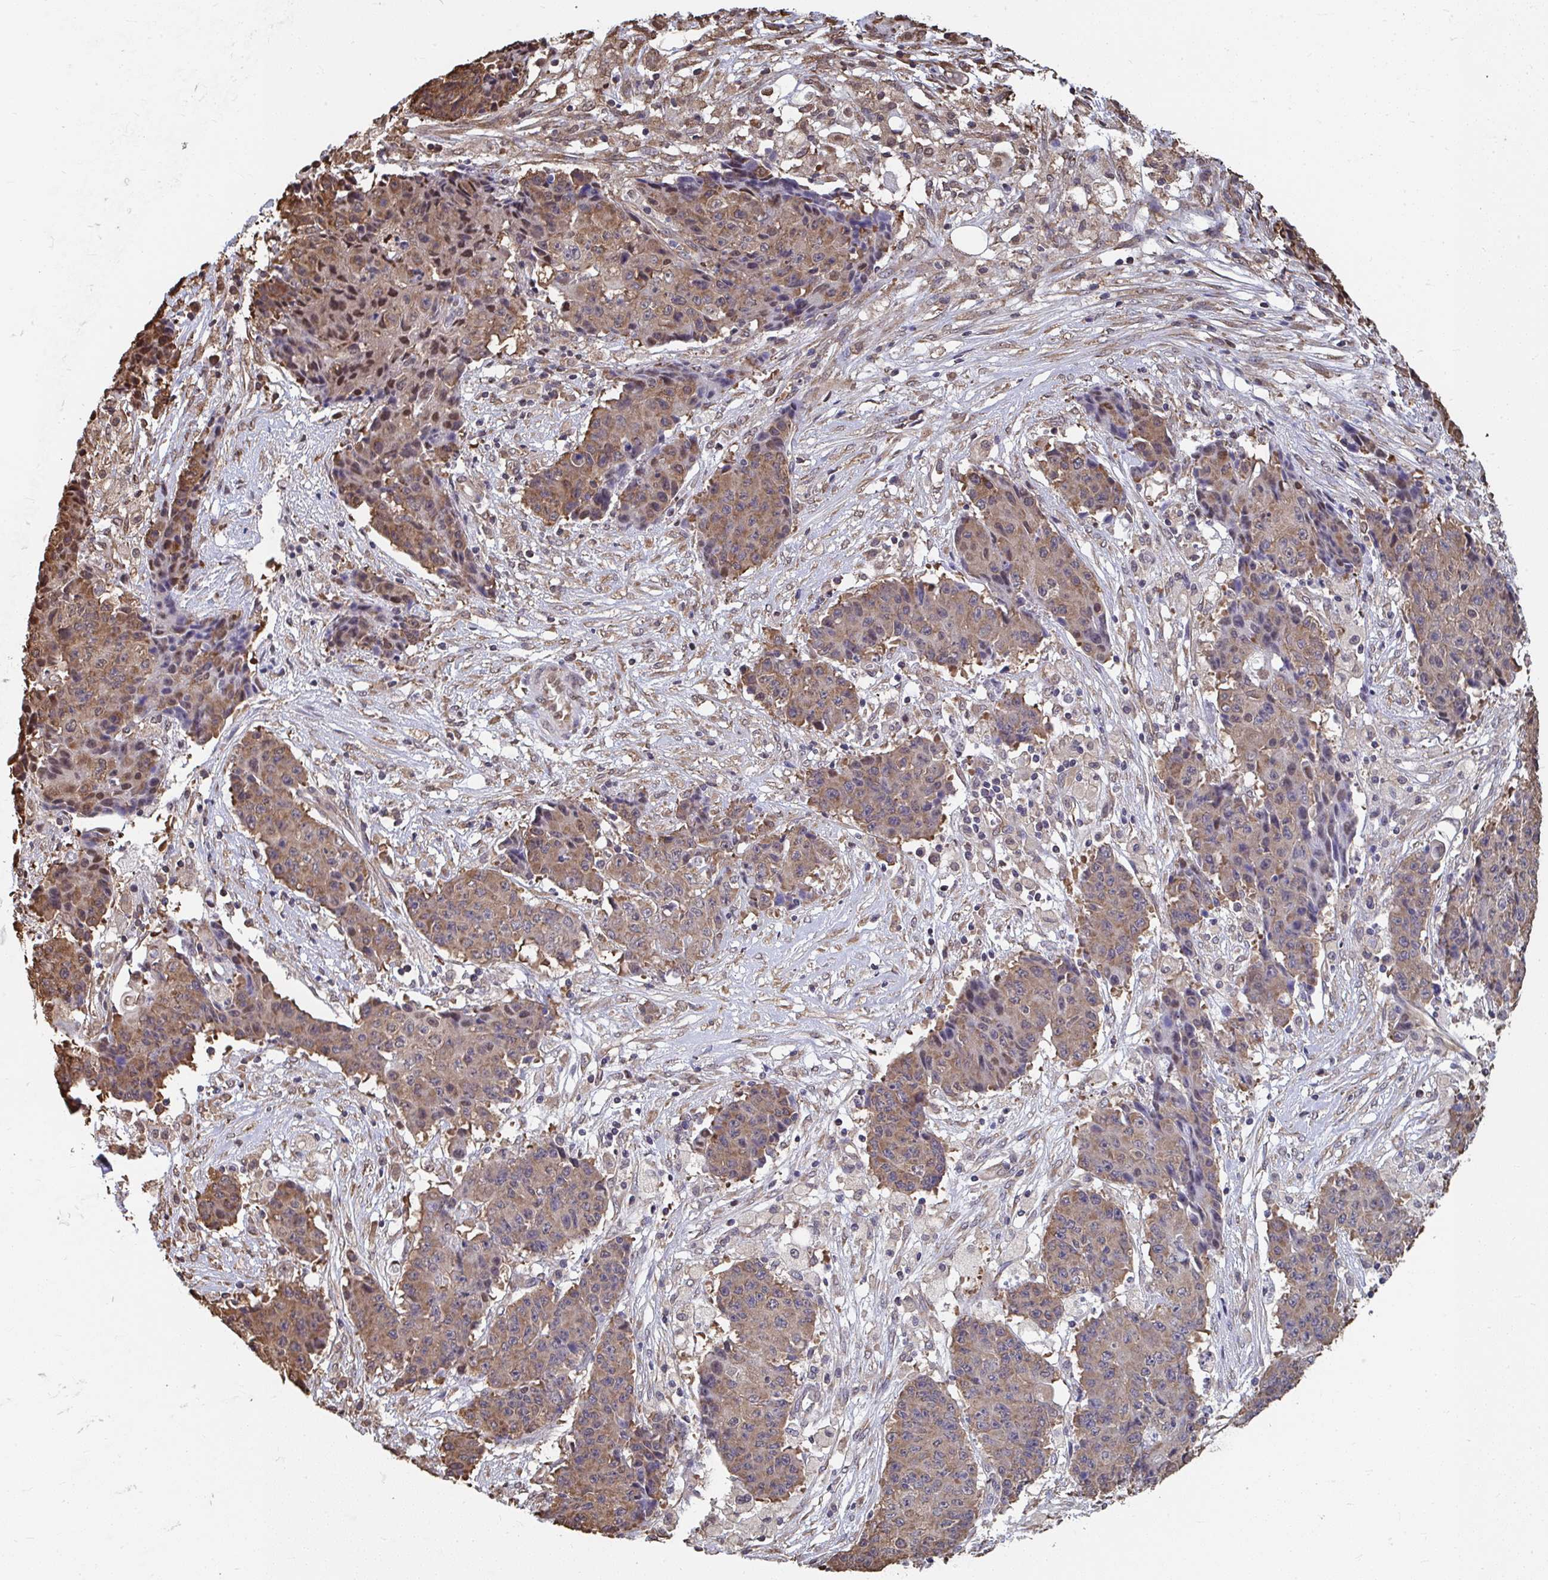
{"staining": {"intensity": "moderate", "quantity": ">75%", "location": "cytoplasmic/membranous"}, "tissue": "ovarian cancer", "cell_type": "Tumor cells", "image_type": "cancer", "snomed": [{"axis": "morphology", "description": "Carcinoma, endometroid"}, {"axis": "topography", "description": "Ovary"}], "caption": "IHC staining of ovarian endometroid carcinoma, which displays medium levels of moderate cytoplasmic/membranous expression in approximately >75% of tumor cells indicating moderate cytoplasmic/membranous protein staining. The staining was performed using DAB (brown) for protein detection and nuclei were counterstained in hematoxylin (blue).", "gene": "SYNCRIP", "patient": {"sex": "female", "age": 42}}